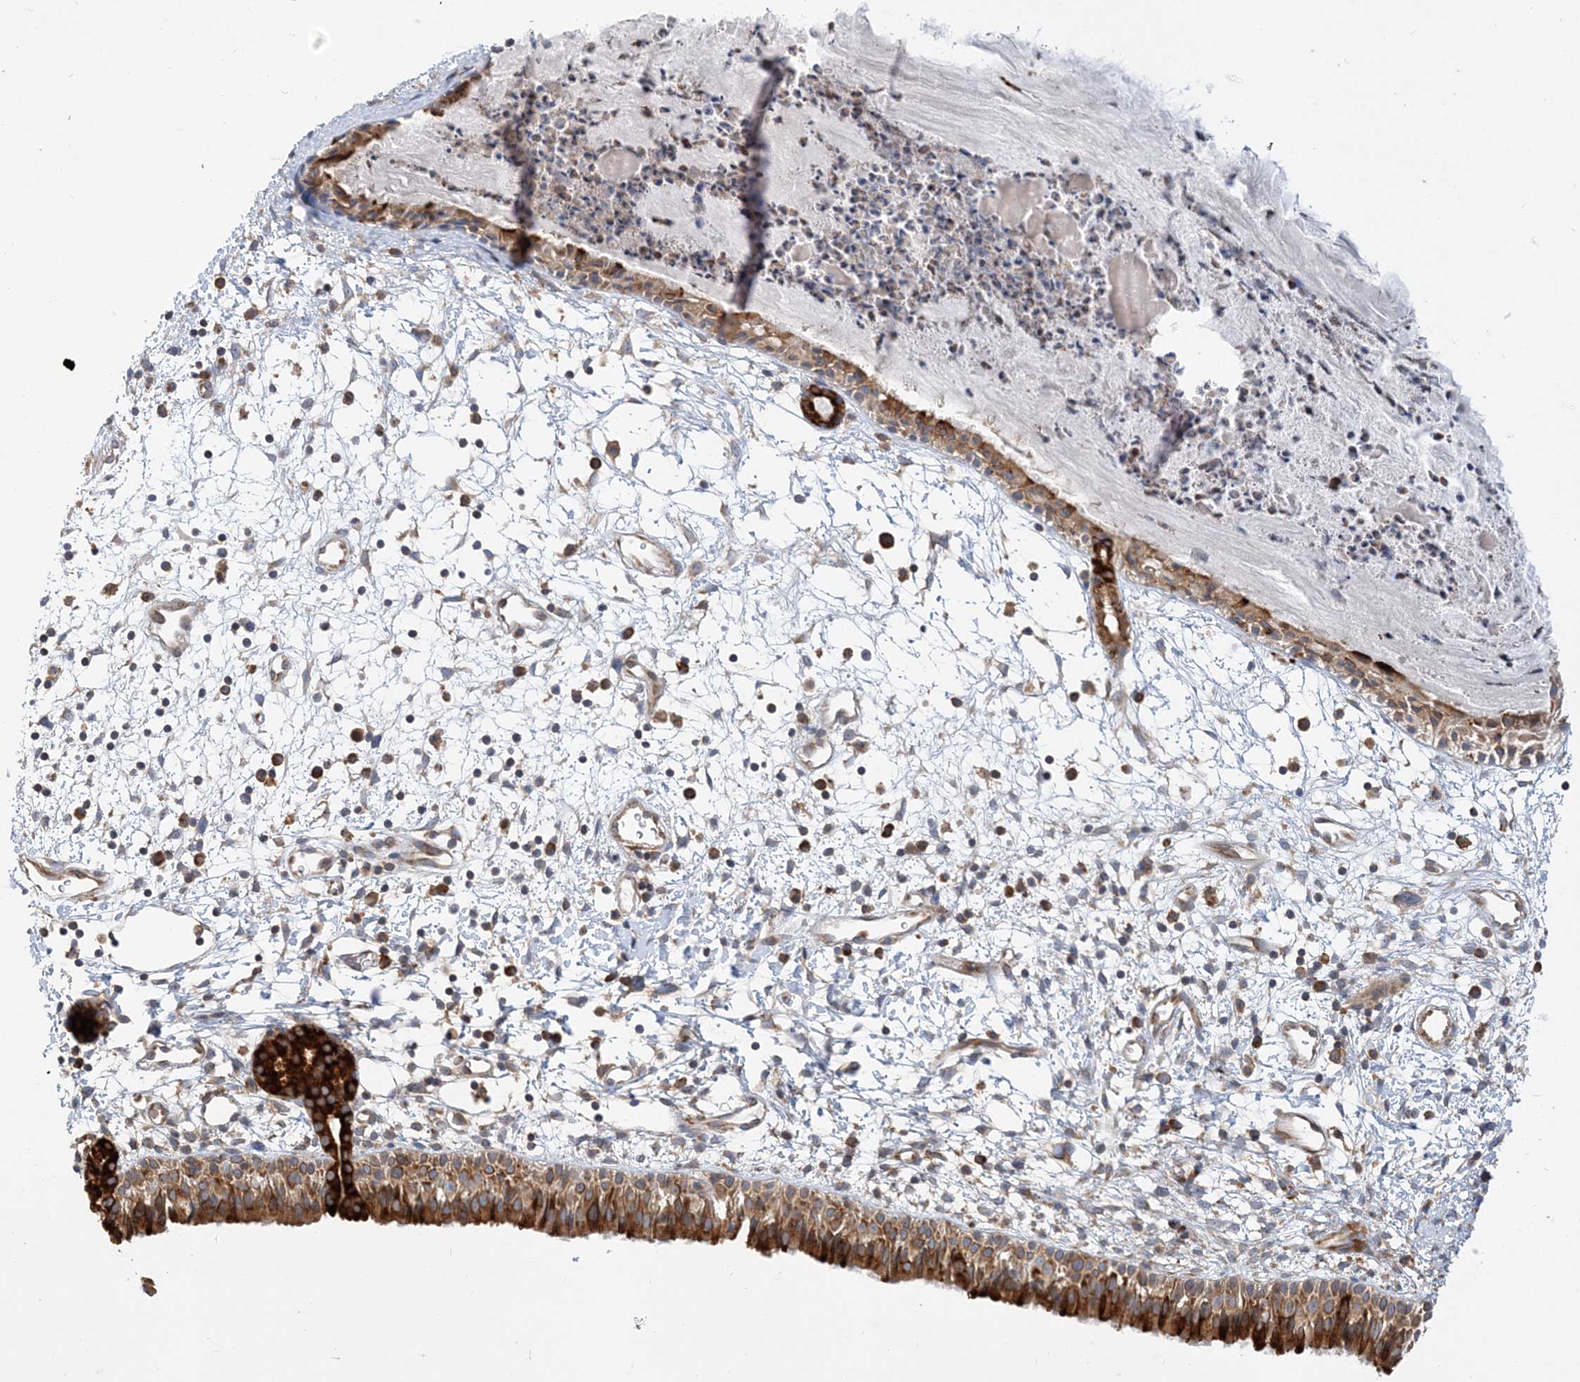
{"staining": {"intensity": "strong", "quantity": ">75%", "location": "cytoplasmic/membranous"}, "tissue": "nasopharynx", "cell_type": "Respiratory epithelial cells", "image_type": "normal", "snomed": [{"axis": "morphology", "description": "Normal tissue, NOS"}, {"axis": "topography", "description": "Nasopharynx"}], "caption": "Protein staining reveals strong cytoplasmic/membranous expression in approximately >75% of respiratory epithelial cells in benign nasopharynx. (brown staining indicates protein expression, while blue staining denotes nuclei).", "gene": "LARP4B", "patient": {"sex": "male", "age": 22}}